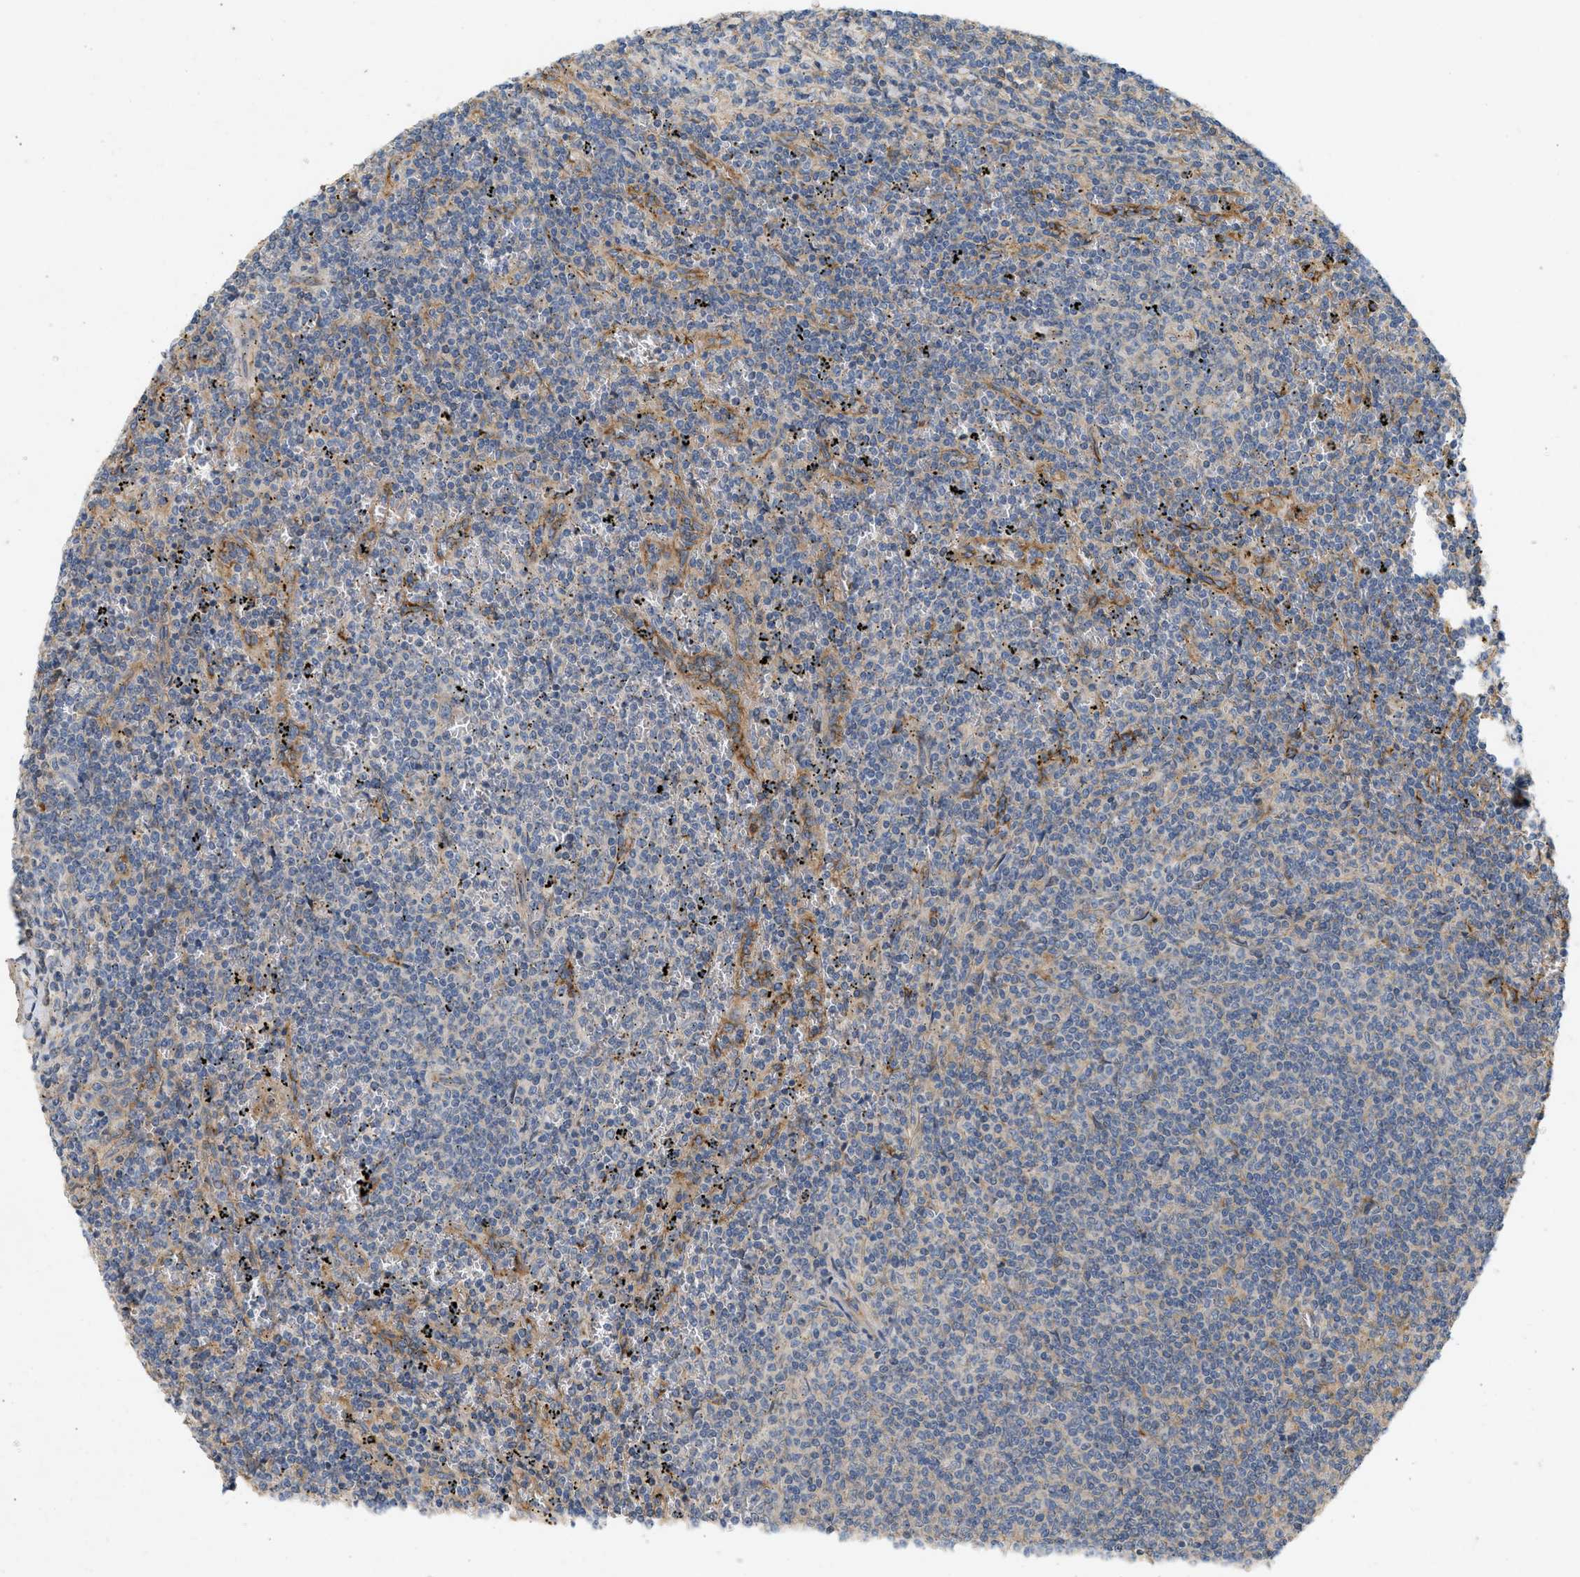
{"staining": {"intensity": "weak", "quantity": "<25%", "location": "cytoplasmic/membranous"}, "tissue": "lymphoma", "cell_type": "Tumor cells", "image_type": "cancer", "snomed": [{"axis": "morphology", "description": "Malignant lymphoma, non-Hodgkin's type, Low grade"}, {"axis": "topography", "description": "Spleen"}], "caption": "An image of lymphoma stained for a protein displays no brown staining in tumor cells.", "gene": "F8", "patient": {"sex": "female", "age": 50}}